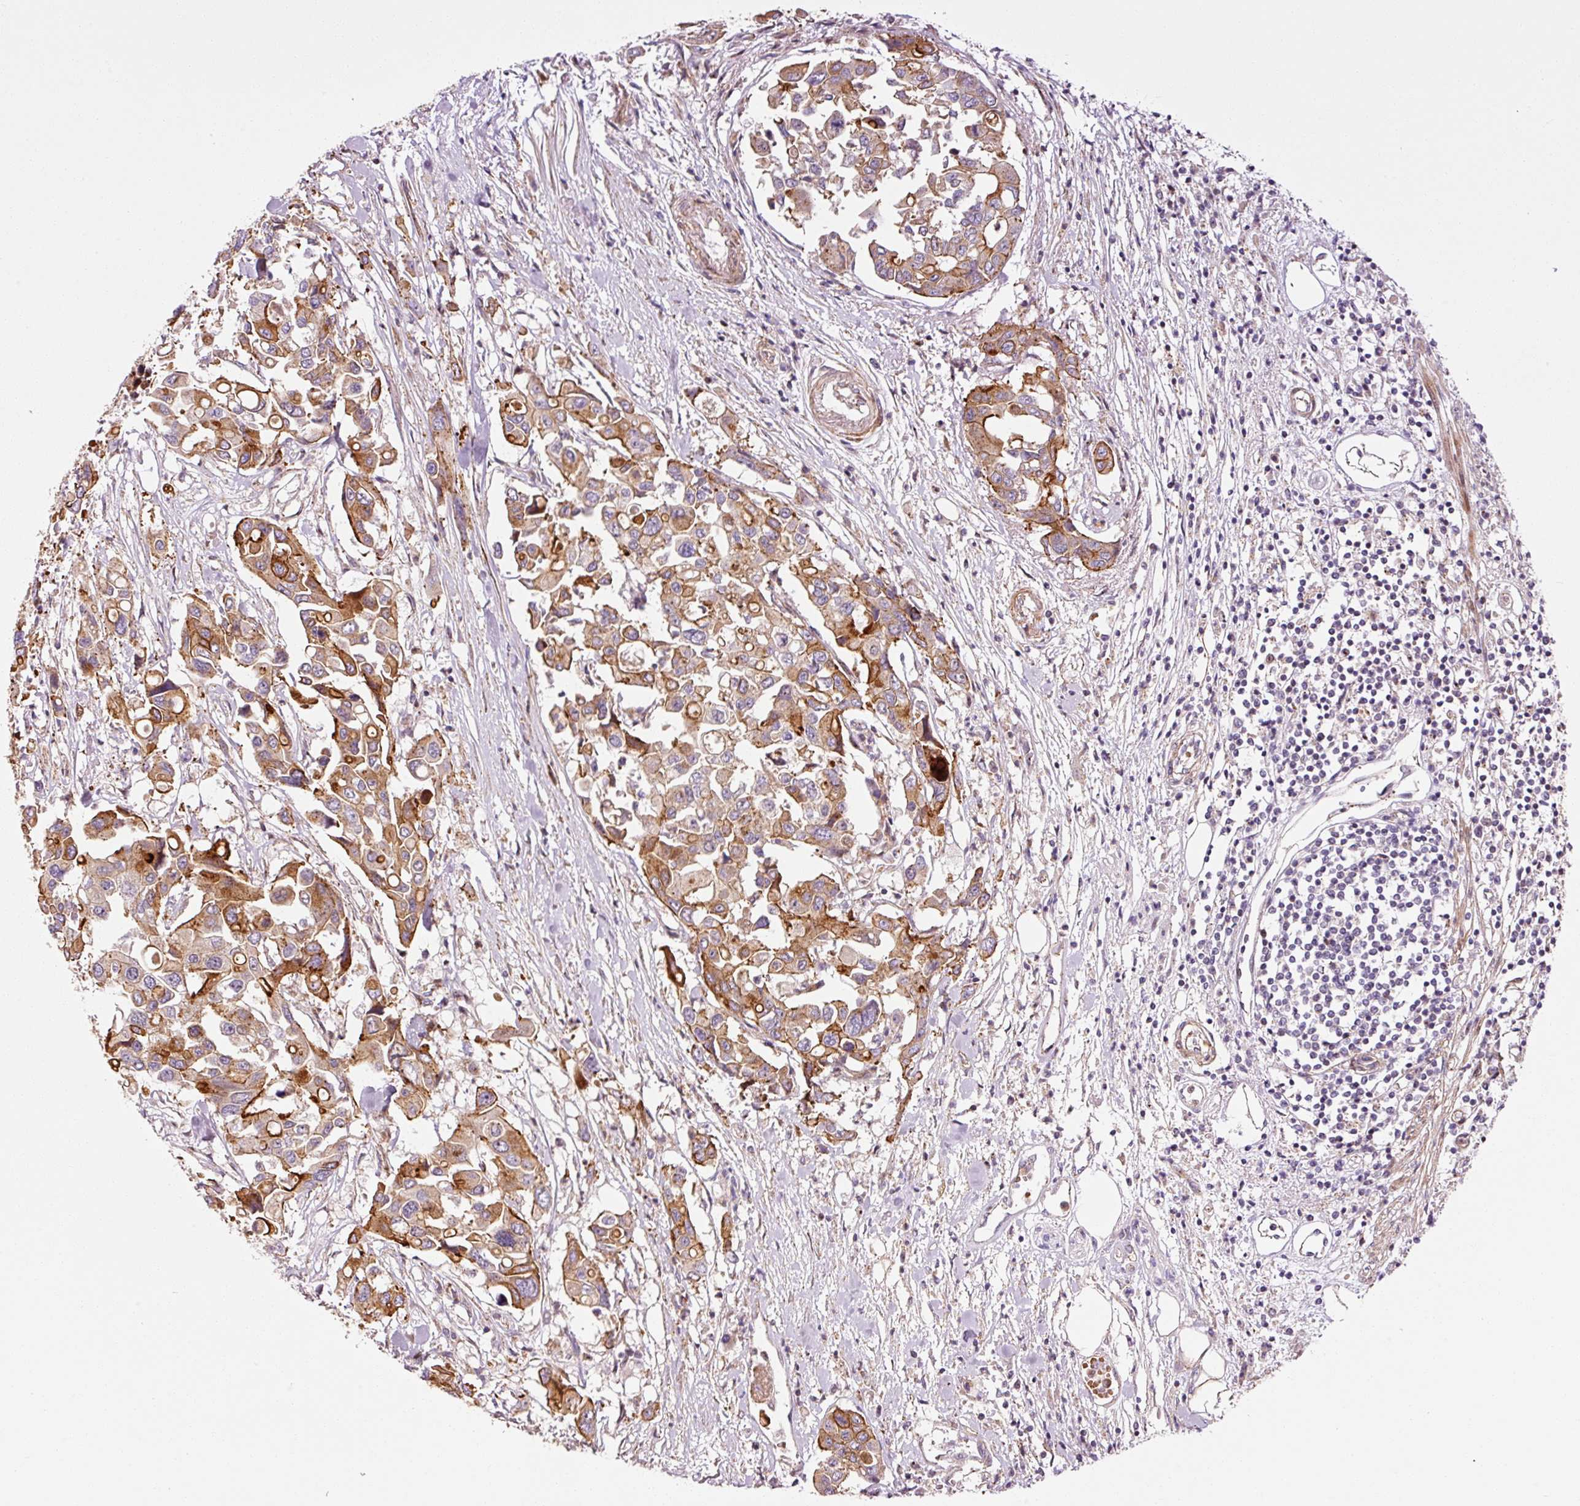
{"staining": {"intensity": "moderate", "quantity": ">75%", "location": "cytoplasmic/membranous"}, "tissue": "colorectal cancer", "cell_type": "Tumor cells", "image_type": "cancer", "snomed": [{"axis": "morphology", "description": "Adenocarcinoma, NOS"}, {"axis": "topography", "description": "Colon"}], "caption": "Human colorectal cancer stained with a brown dye demonstrates moderate cytoplasmic/membranous positive expression in approximately >75% of tumor cells.", "gene": "ANKRD20A1", "patient": {"sex": "male", "age": 77}}